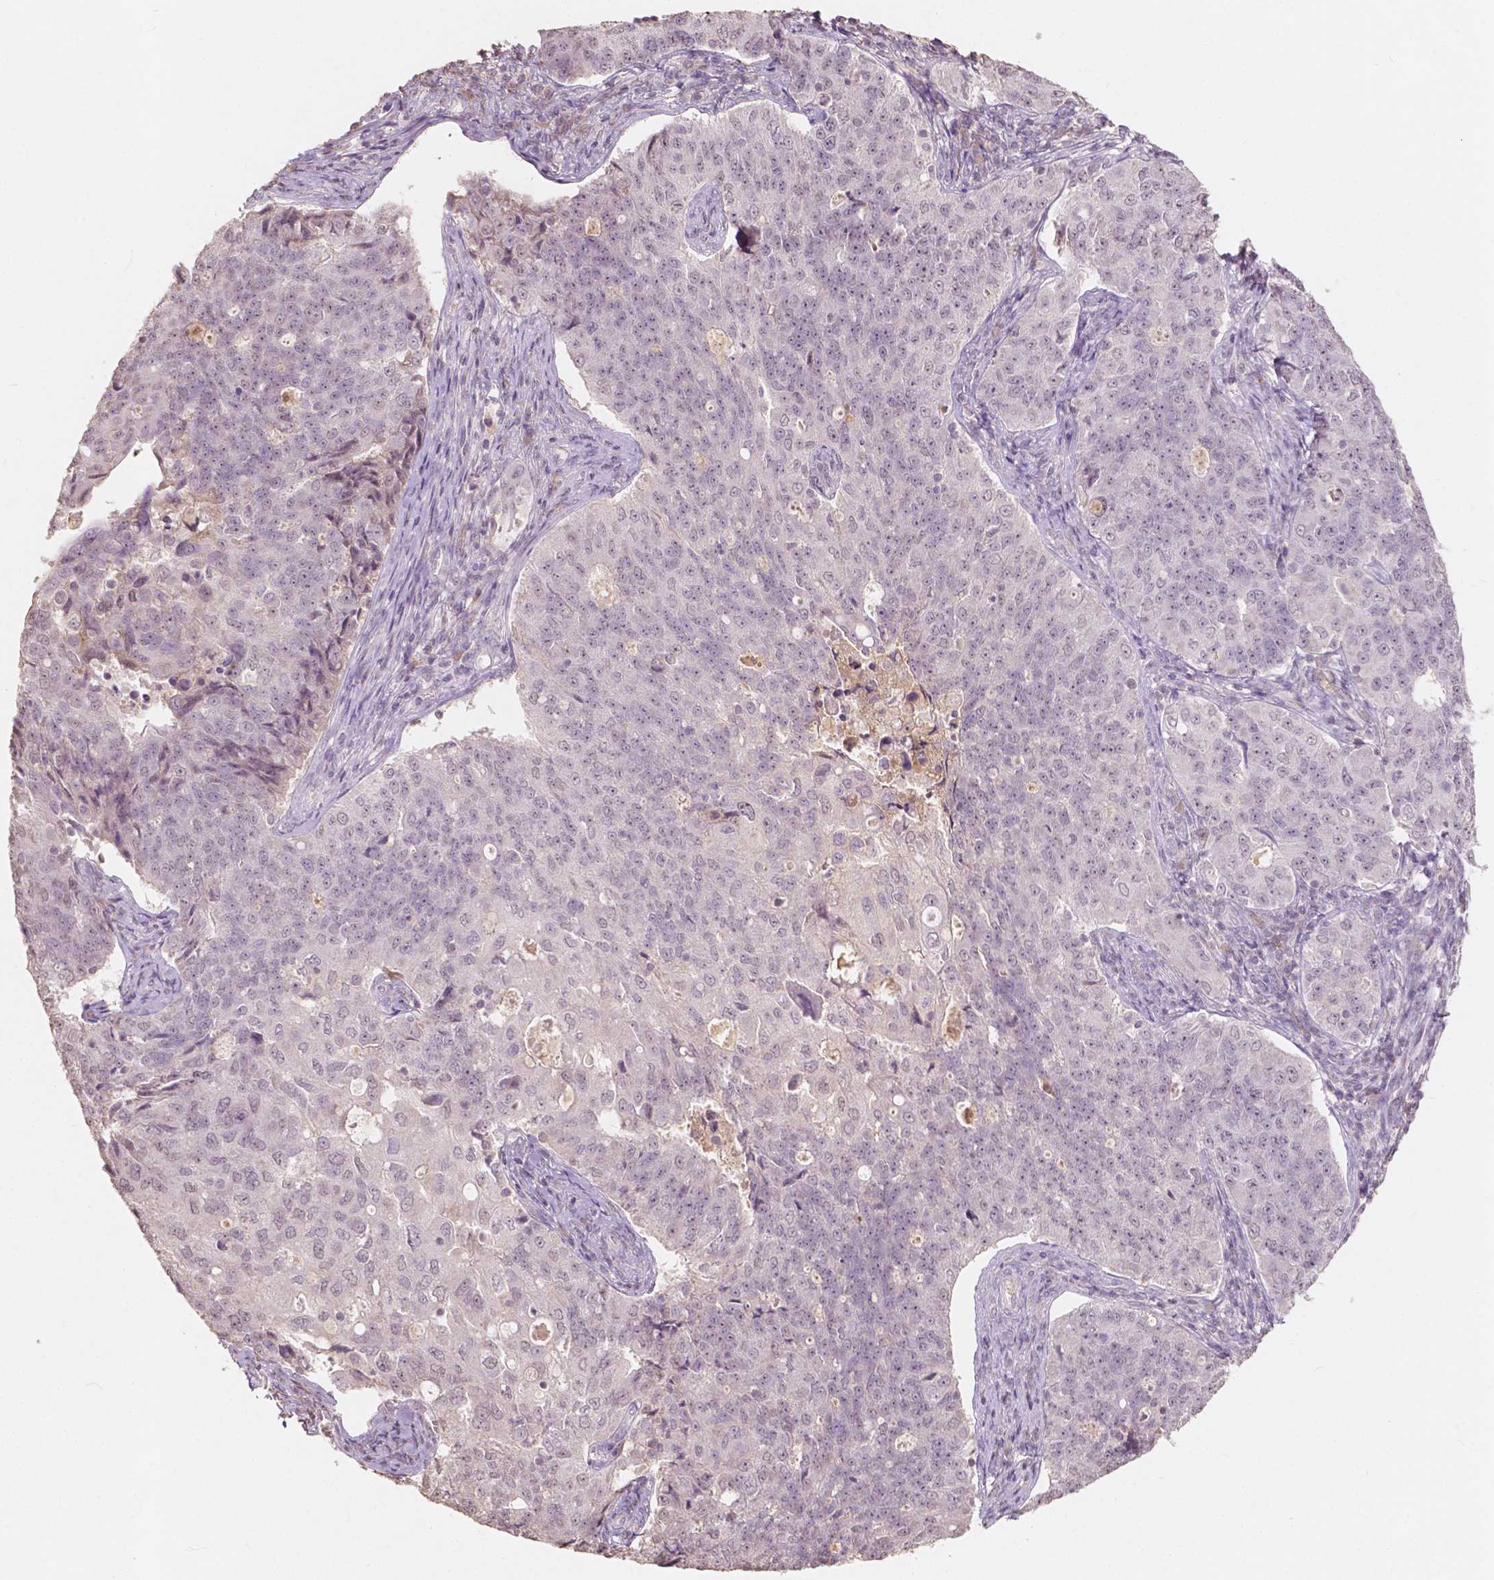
{"staining": {"intensity": "negative", "quantity": "none", "location": "none"}, "tissue": "endometrial cancer", "cell_type": "Tumor cells", "image_type": "cancer", "snomed": [{"axis": "morphology", "description": "Adenocarcinoma, NOS"}, {"axis": "topography", "description": "Endometrium"}], "caption": "This histopathology image is of adenocarcinoma (endometrial) stained with immunohistochemistry to label a protein in brown with the nuclei are counter-stained blue. There is no staining in tumor cells. (Stains: DAB IHC with hematoxylin counter stain, Microscopy: brightfield microscopy at high magnification).", "gene": "SOX15", "patient": {"sex": "female", "age": 43}}